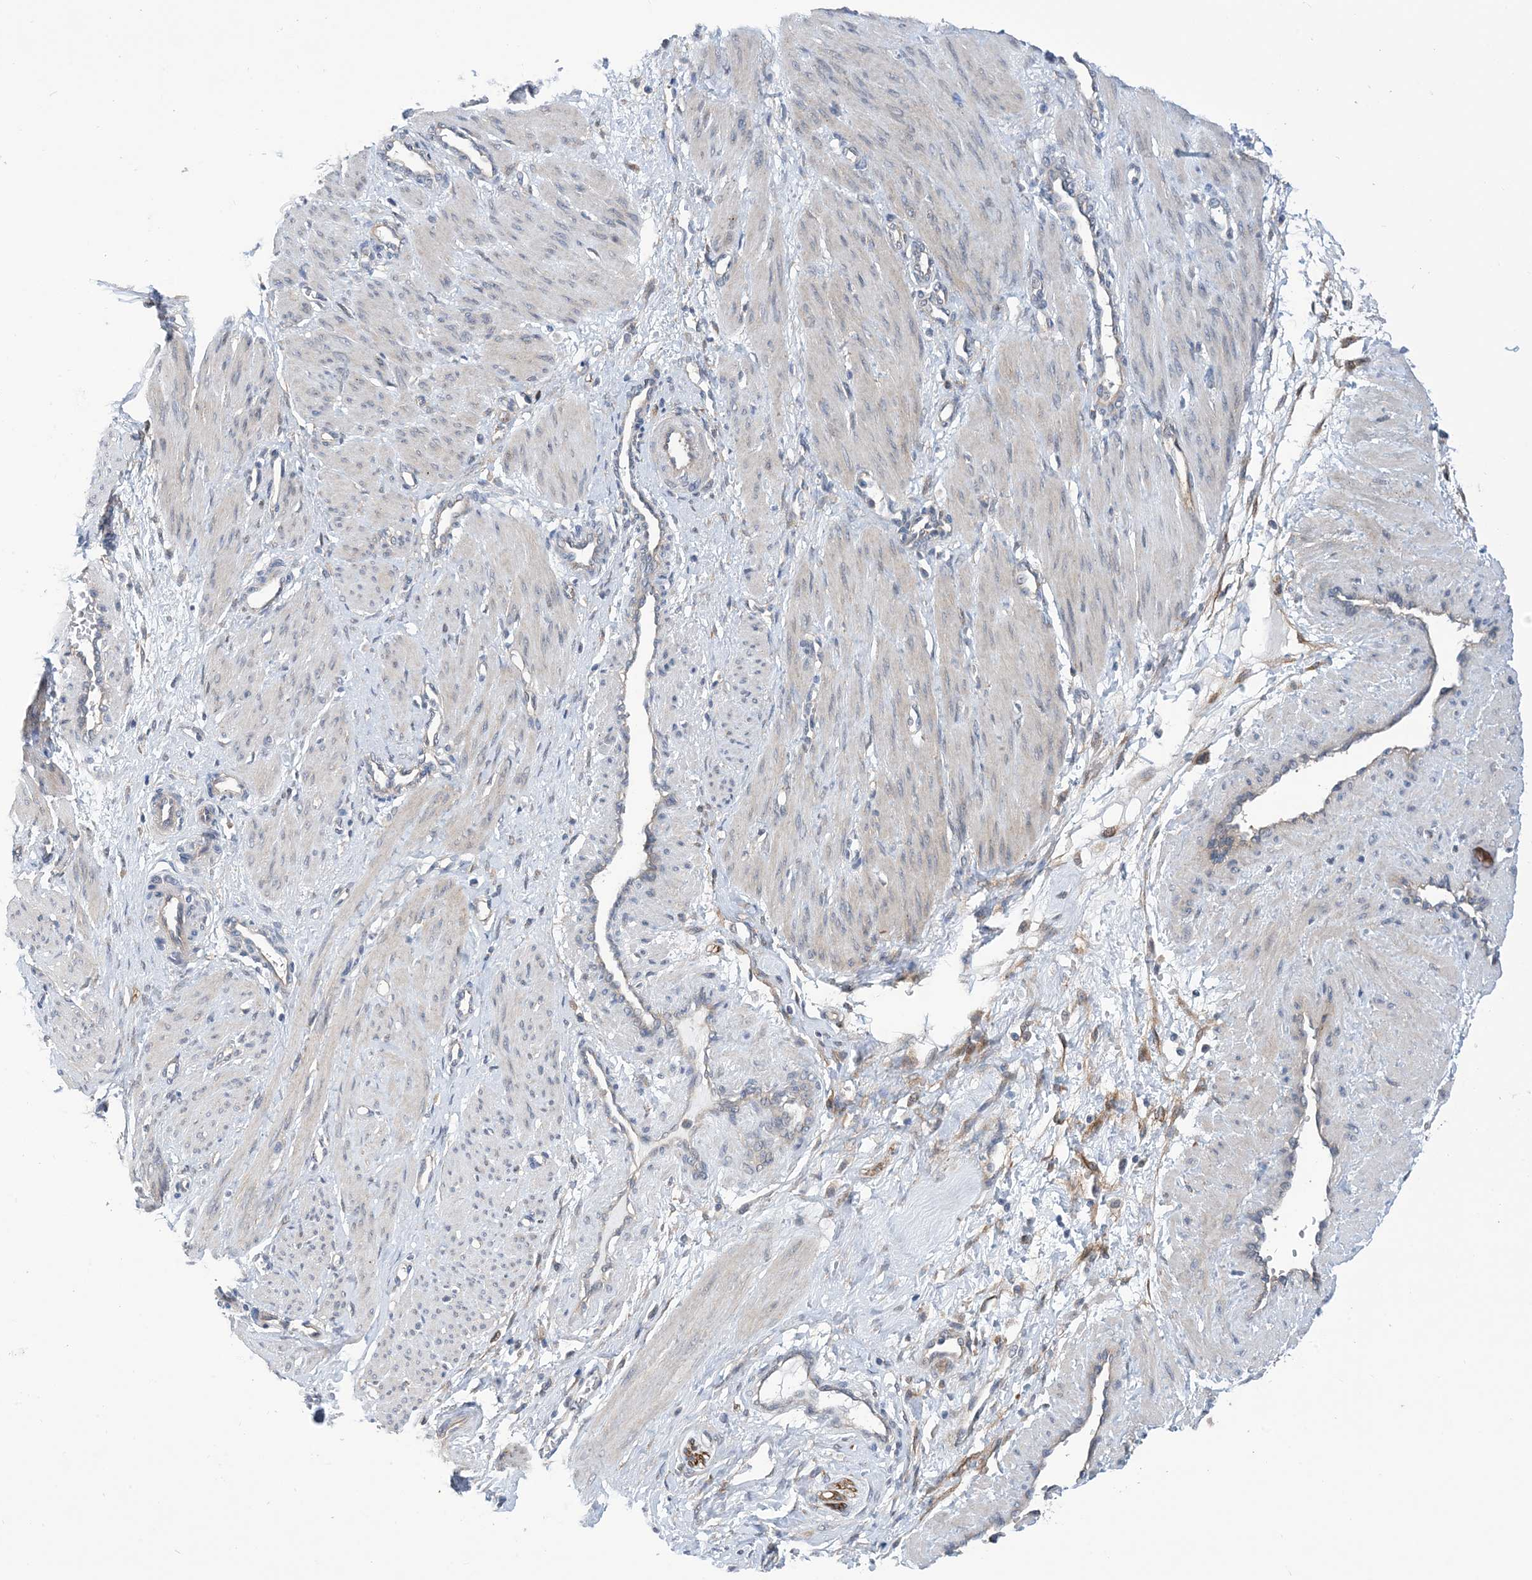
{"staining": {"intensity": "weak", "quantity": "<25%", "location": "cytoplasmic/membranous"}, "tissue": "smooth muscle", "cell_type": "Smooth muscle cells", "image_type": "normal", "snomed": [{"axis": "morphology", "description": "Normal tissue, NOS"}, {"axis": "topography", "description": "Endometrium"}], "caption": "IHC photomicrograph of unremarkable smooth muscle: smooth muscle stained with DAB displays no significant protein staining in smooth muscle cells.", "gene": "EHBP1", "patient": {"sex": "female", "age": 33}}